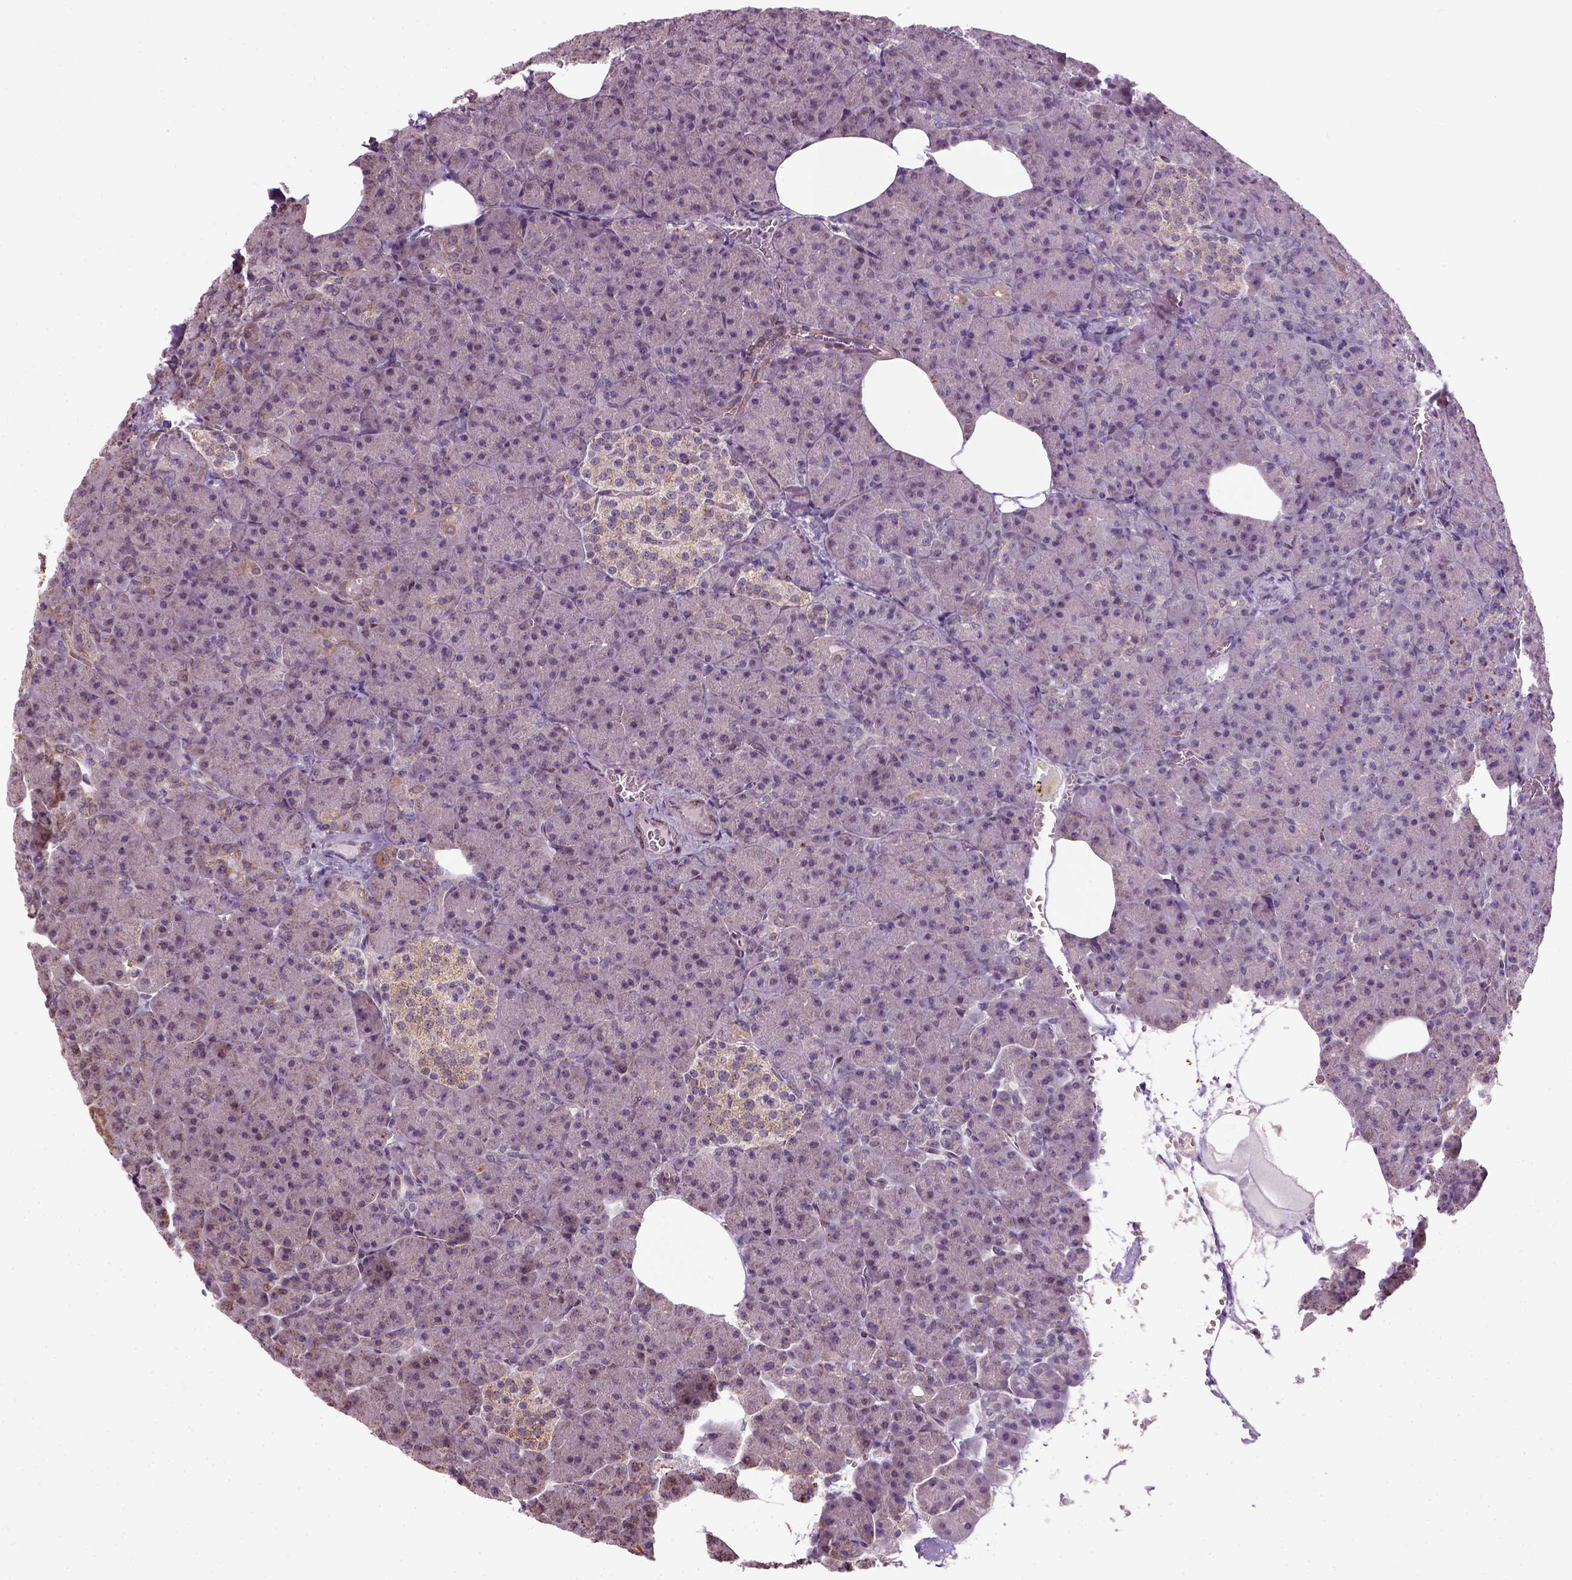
{"staining": {"intensity": "weak", "quantity": "<25%", "location": "cytoplasmic/membranous"}, "tissue": "pancreas", "cell_type": "Exocrine glandular cells", "image_type": "normal", "snomed": [{"axis": "morphology", "description": "Normal tissue, NOS"}, {"axis": "topography", "description": "Pancreas"}], "caption": "Human pancreas stained for a protein using IHC demonstrates no positivity in exocrine glandular cells.", "gene": "XK", "patient": {"sex": "female", "age": 74}}